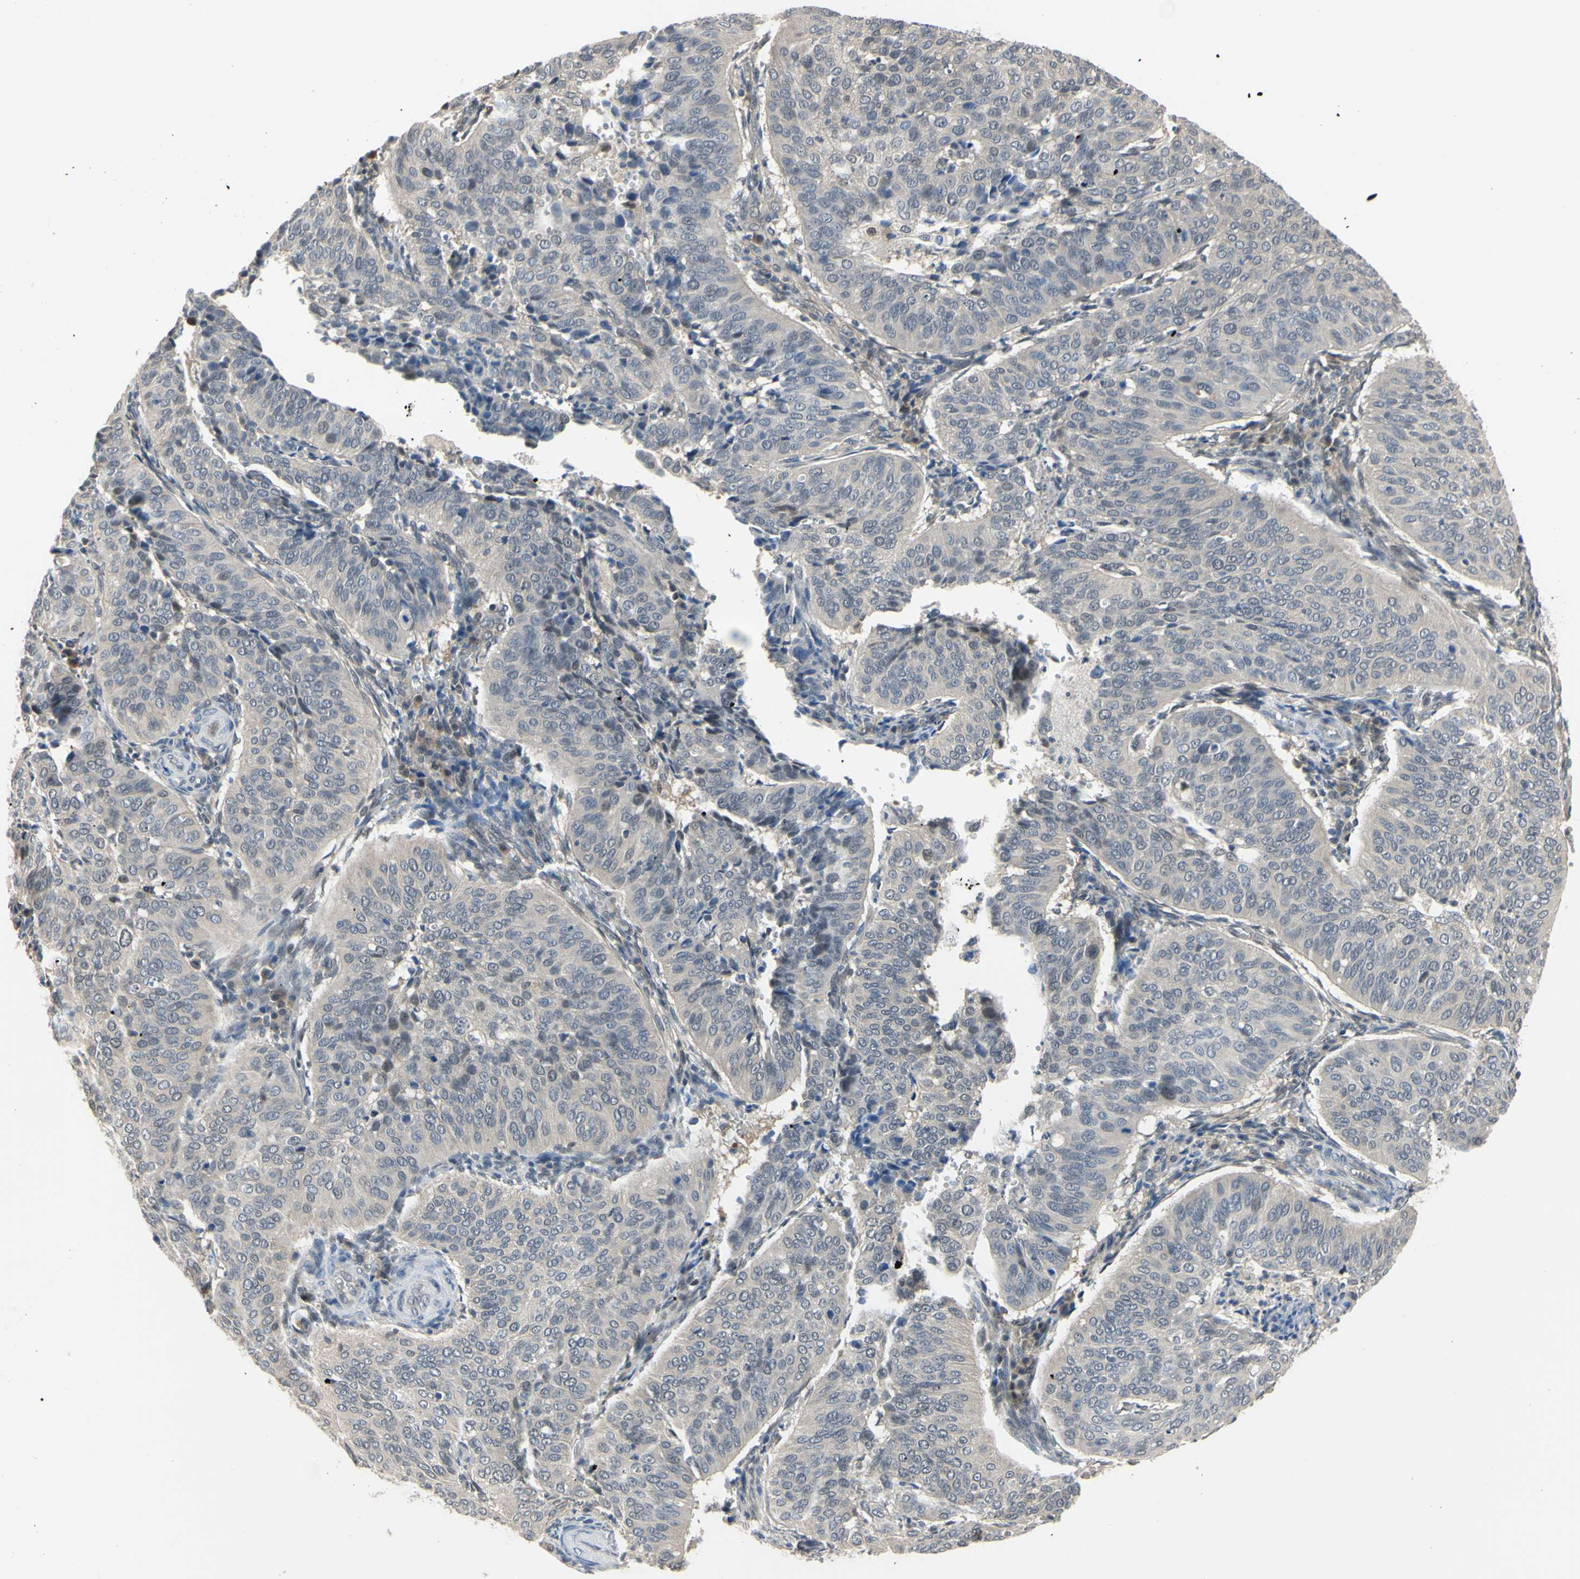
{"staining": {"intensity": "negative", "quantity": "none", "location": "none"}, "tissue": "cervical cancer", "cell_type": "Tumor cells", "image_type": "cancer", "snomed": [{"axis": "morphology", "description": "Normal tissue, NOS"}, {"axis": "morphology", "description": "Squamous cell carcinoma, NOS"}, {"axis": "topography", "description": "Cervix"}], "caption": "Immunohistochemical staining of human cervical cancer (squamous cell carcinoma) reveals no significant staining in tumor cells.", "gene": "HSPA4", "patient": {"sex": "female", "age": 39}}